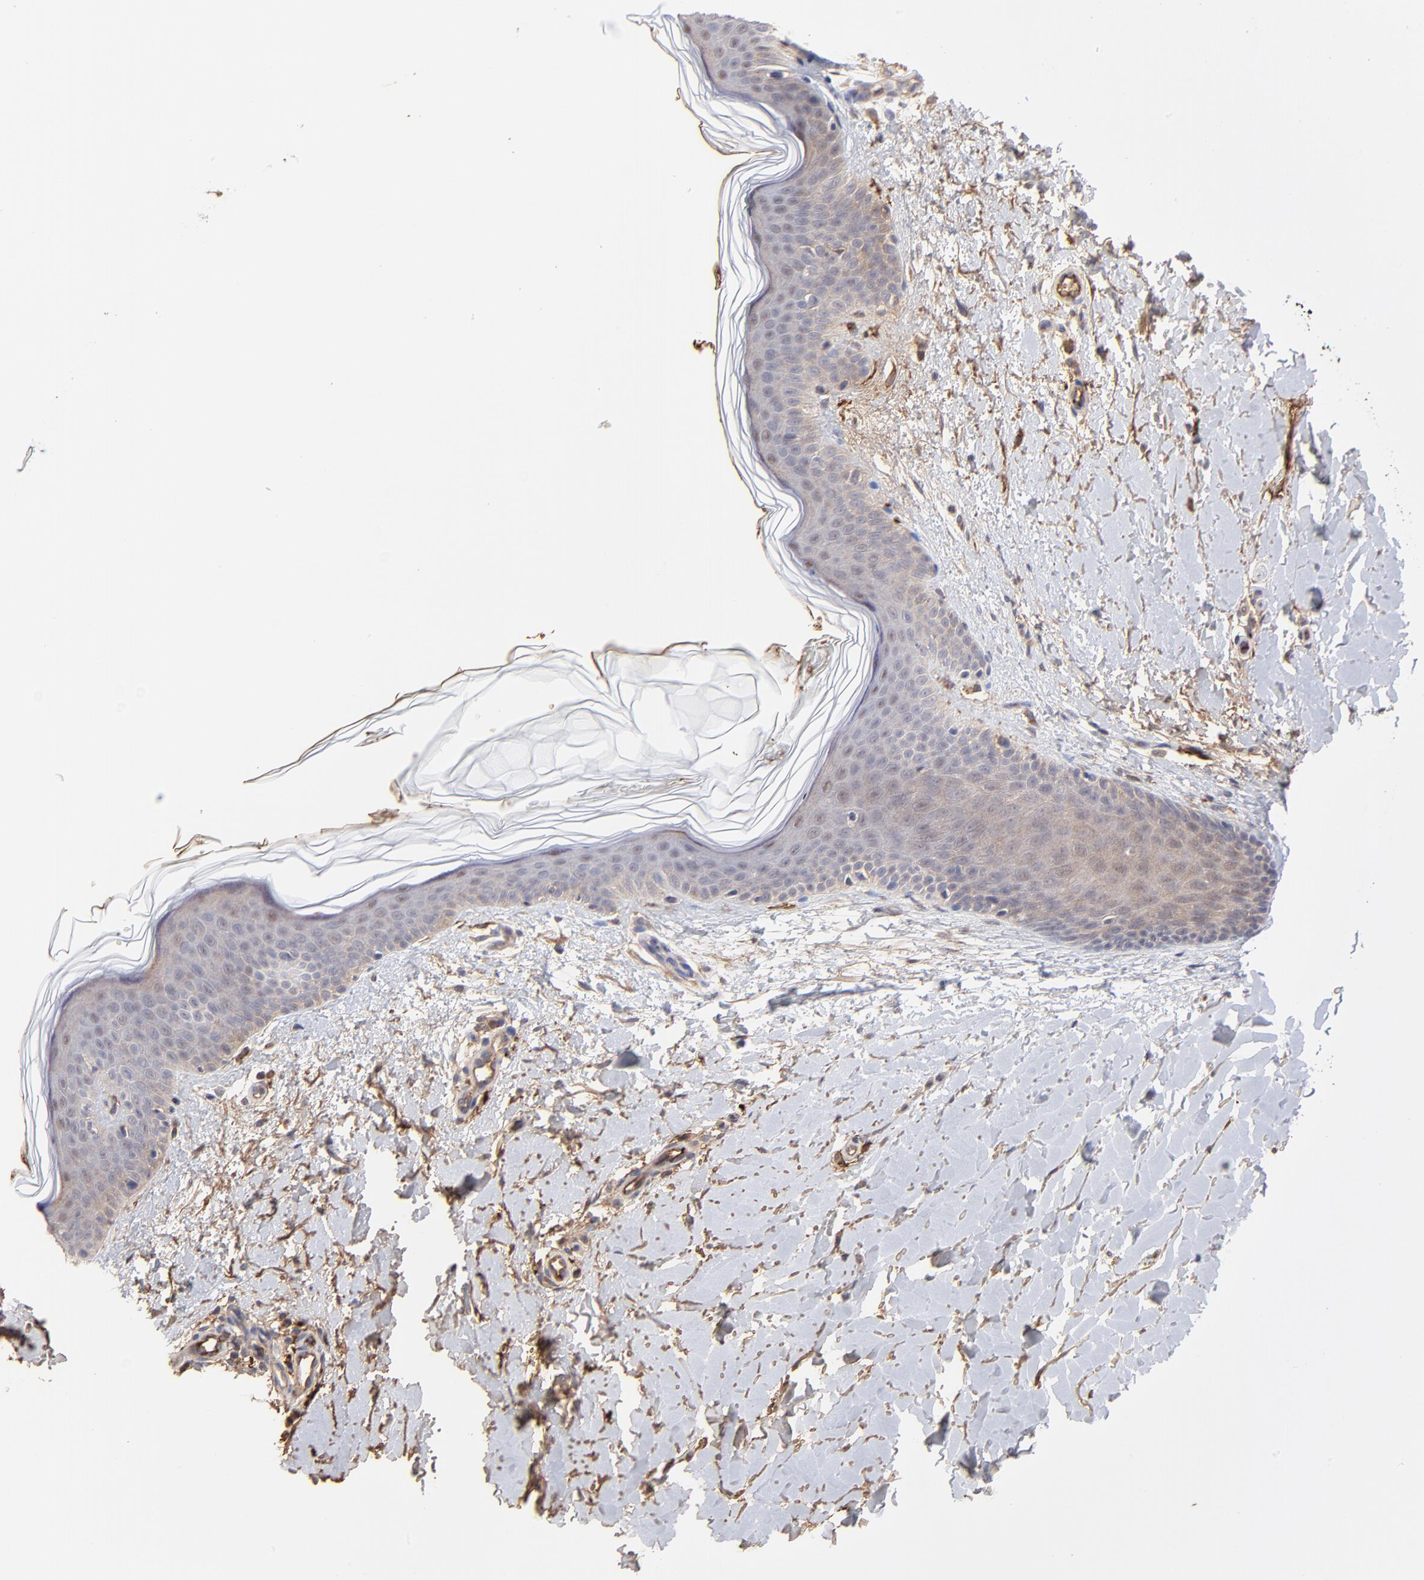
{"staining": {"intensity": "moderate", "quantity": ">75%", "location": "cytoplasmic/membranous"}, "tissue": "skin", "cell_type": "Fibroblasts", "image_type": "normal", "snomed": [{"axis": "morphology", "description": "Normal tissue, NOS"}, {"axis": "topography", "description": "Skin"}], "caption": "This is a micrograph of immunohistochemistry (IHC) staining of normal skin, which shows moderate positivity in the cytoplasmic/membranous of fibroblasts.", "gene": "PSMD14", "patient": {"sex": "female", "age": 56}}